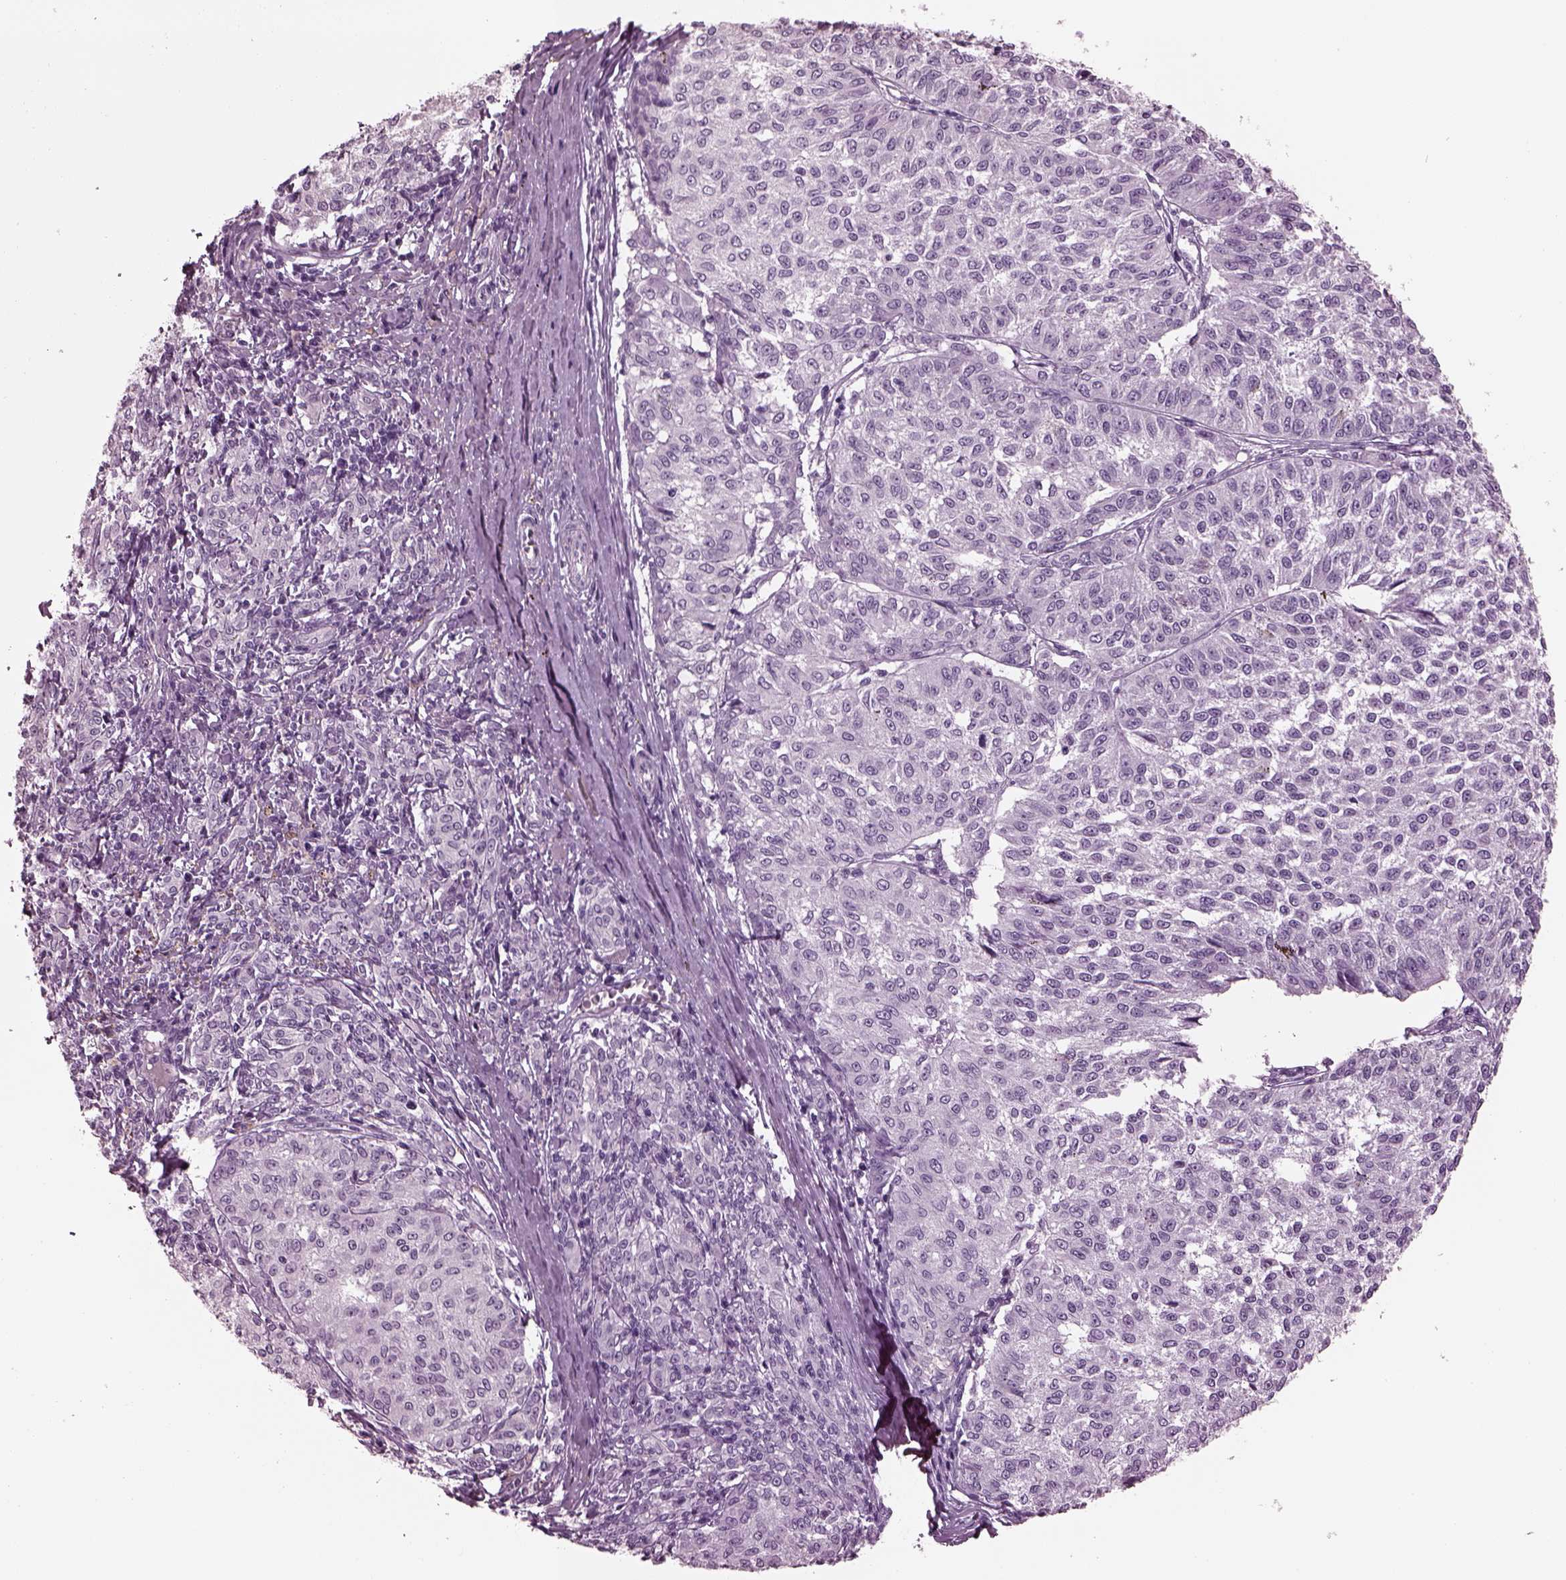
{"staining": {"intensity": "negative", "quantity": "none", "location": "none"}, "tissue": "melanoma", "cell_type": "Tumor cells", "image_type": "cancer", "snomed": [{"axis": "morphology", "description": "Malignant melanoma, NOS"}, {"axis": "topography", "description": "Skin"}], "caption": "Immunohistochemical staining of human malignant melanoma shows no significant staining in tumor cells. (DAB (3,3'-diaminobenzidine) immunohistochemistry, high magnification).", "gene": "SLC6A17", "patient": {"sex": "female", "age": 72}}